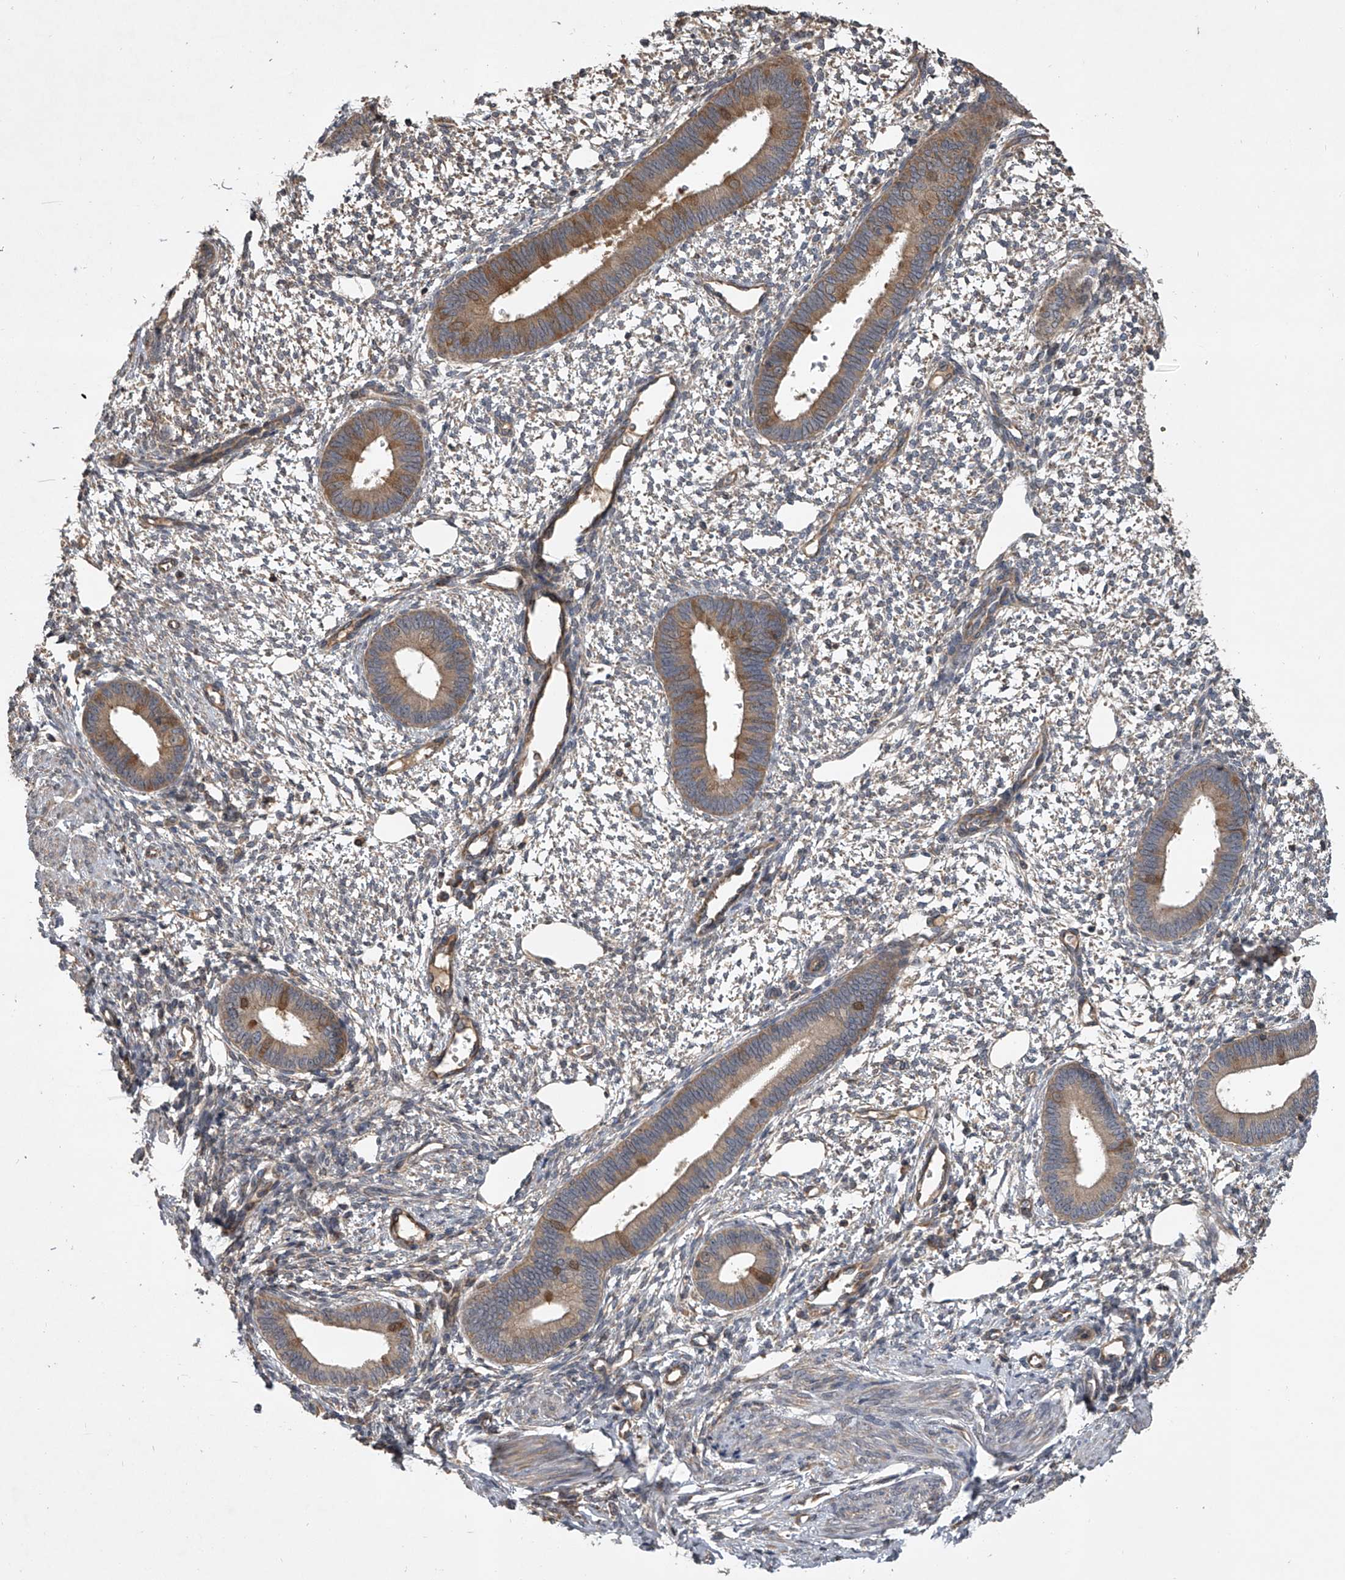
{"staining": {"intensity": "negative", "quantity": "none", "location": "none"}, "tissue": "endometrium", "cell_type": "Cells in endometrial stroma", "image_type": "normal", "snomed": [{"axis": "morphology", "description": "Normal tissue, NOS"}, {"axis": "topography", "description": "Endometrium"}], "caption": "Cells in endometrial stroma show no significant staining in benign endometrium. (DAB (3,3'-diaminobenzidine) IHC with hematoxylin counter stain).", "gene": "NFS1", "patient": {"sex": "female", "age": 46}}